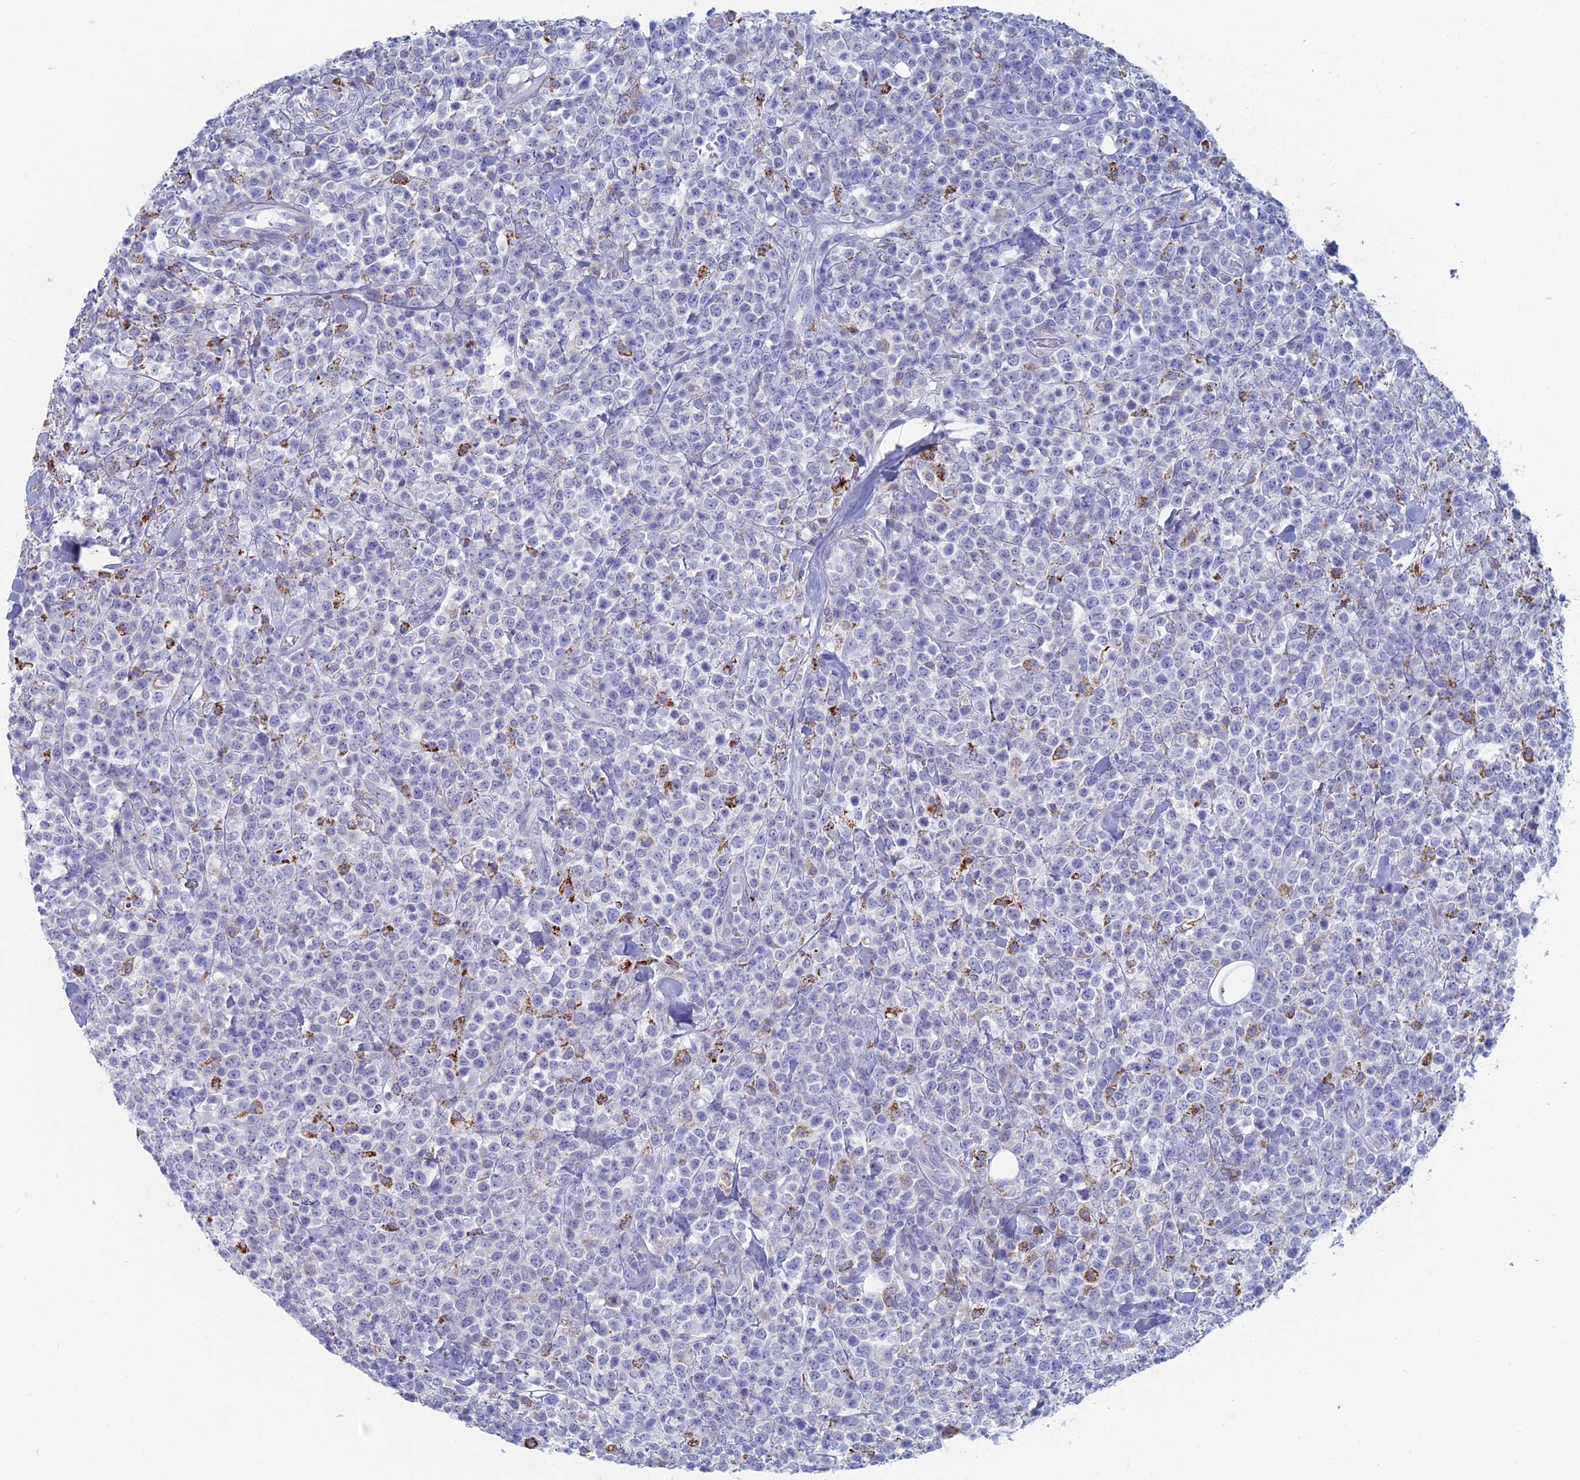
{"staining": {"intensity": "negative", "quantity": "none", "location": "none"}, "tissue": "lymphoma", "cell_type": "Tumor cells", "image_type": "cancer", "snomed": [{"axis": "morphology", "description": "Malignant lymphoma, non-Hodgkin's type, High grade"}, {"axis": "topography", "description": "Colon"}], "caption": "Protein analysis of lymphoma reveals no significant expression in tumor cells.", "gene": "ALMS1", "patient": {"sex": "female", "age": 53}}